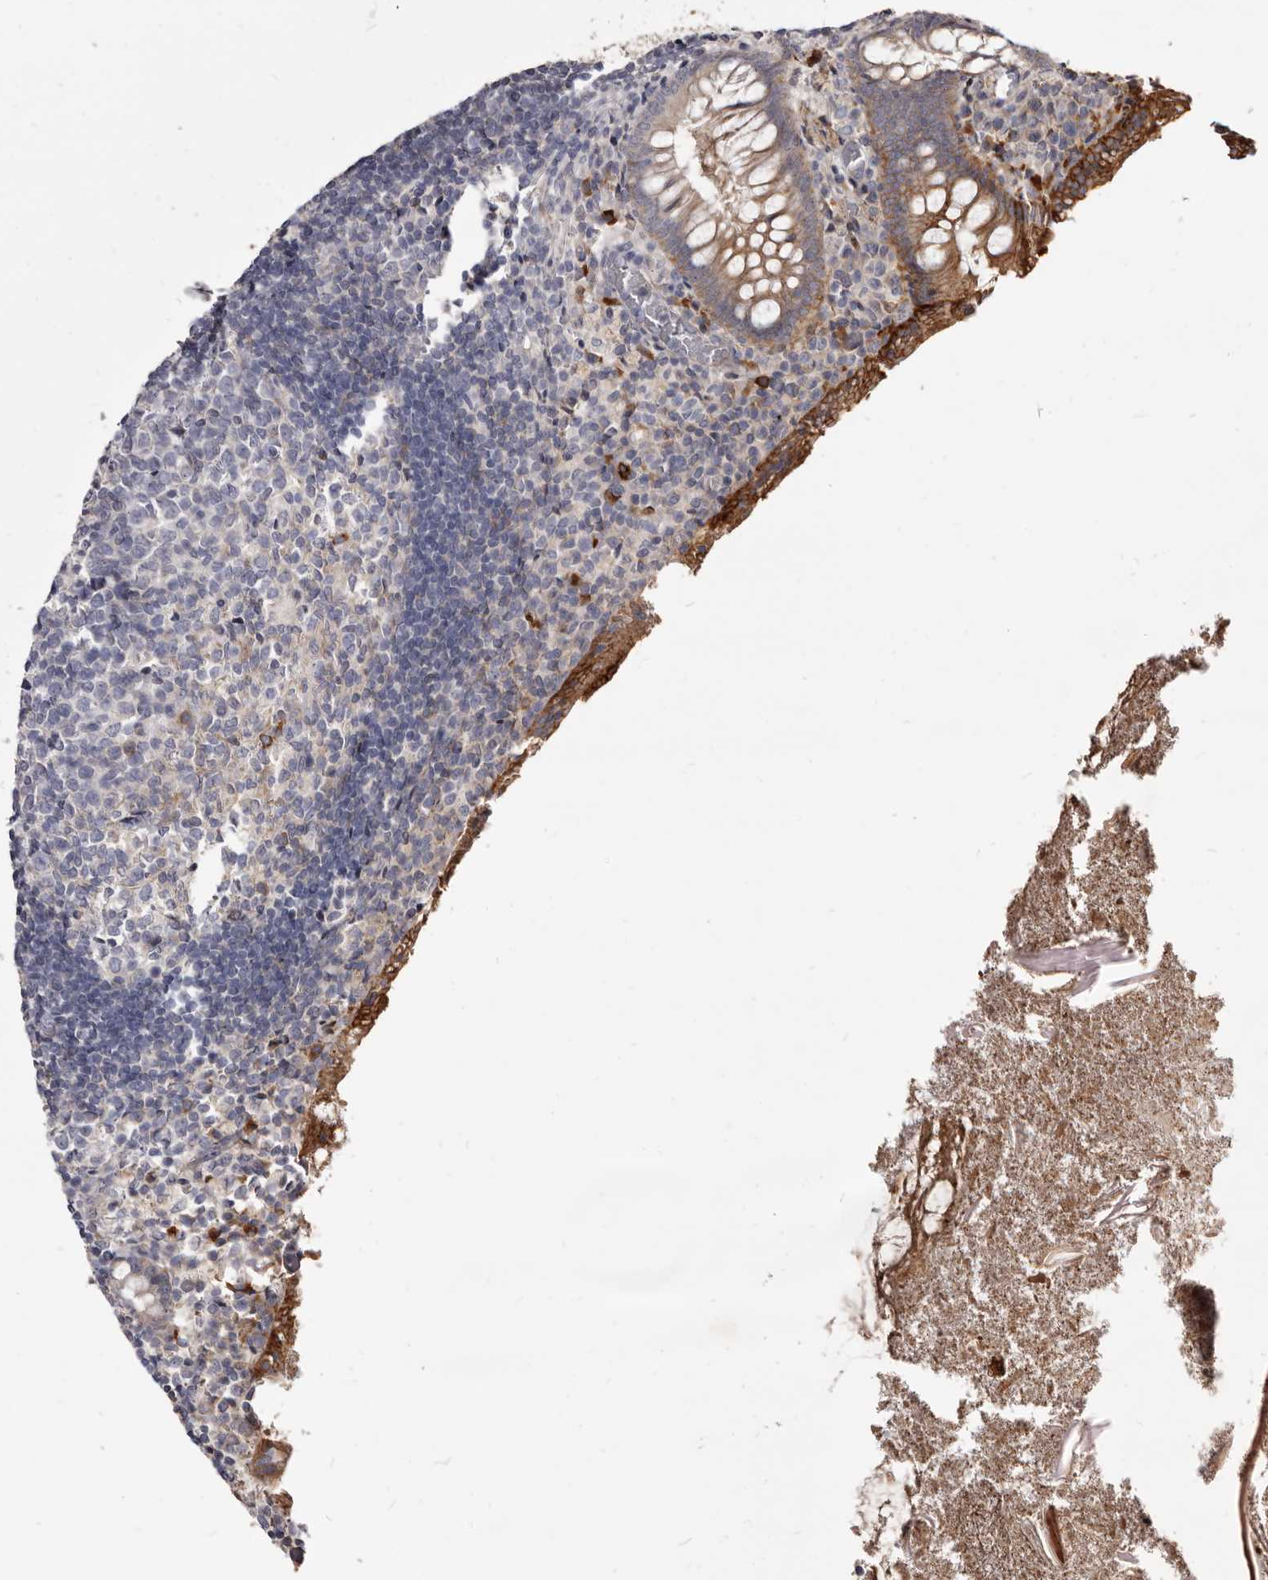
{"staining": {"intensity": "strong", "quantity": "25%-75%", "location": "cytoplasmic/membranous"}, "tissue": "appendix", "cell_type": "Glandular cells", "image_type": "normal", "snomed": [{"axis": "morphology", "description": "Normal tissue, NOS"}, {"axis": "topography", "description": "Appendix"}], "caption": "Protein analysis of unremarkable appendix demonstrates strong cytoplasmic/membranous positivity in approximately 25%-75% of glandular cells. The staining was performed using DAB to visualize the protein expression in brown, while the nuclei were stained in blue with hematoxylin (Magnification: 20x).", "gene": "FAS", "patient": {"sex": "female", "age": 17}}